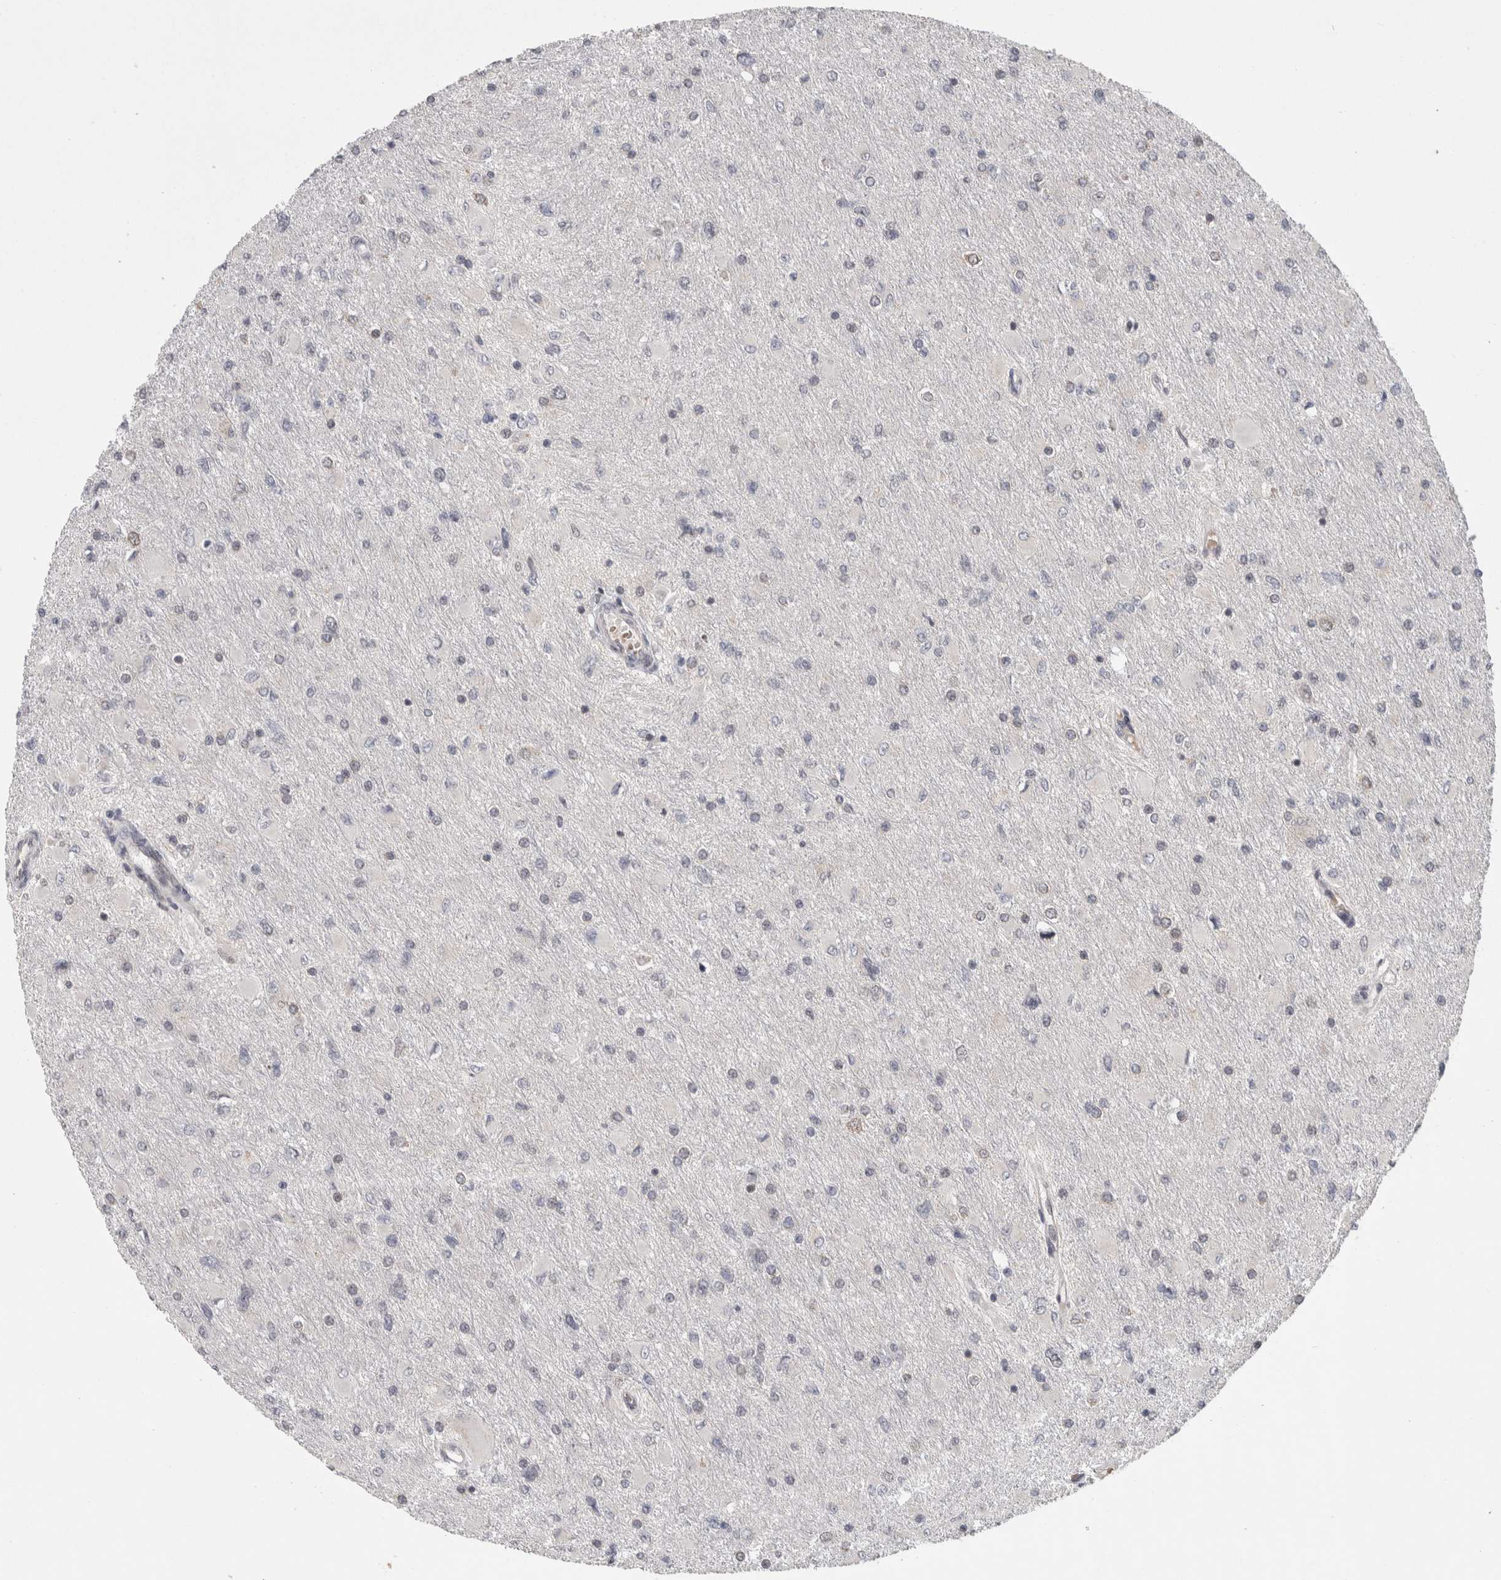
{"staining": {"intensity": "negative", "quantity": "none", "location": "none"}, "tissue": "glioma", "cell_type": "Tumor cells", "image_type": "cancer", "snomed": [{"axis": "morphology", "description": "Glioma, malignant, High grade"}, {"axis": "topography", "description": "Cerebral cortex"}], "caption": "High-grade glioma (malignant) was stained to show a protein in brown. There is no significant expression in tumor cells.", "gene": "ZNF592", "patient": {"sex": "female", "age": 36}}